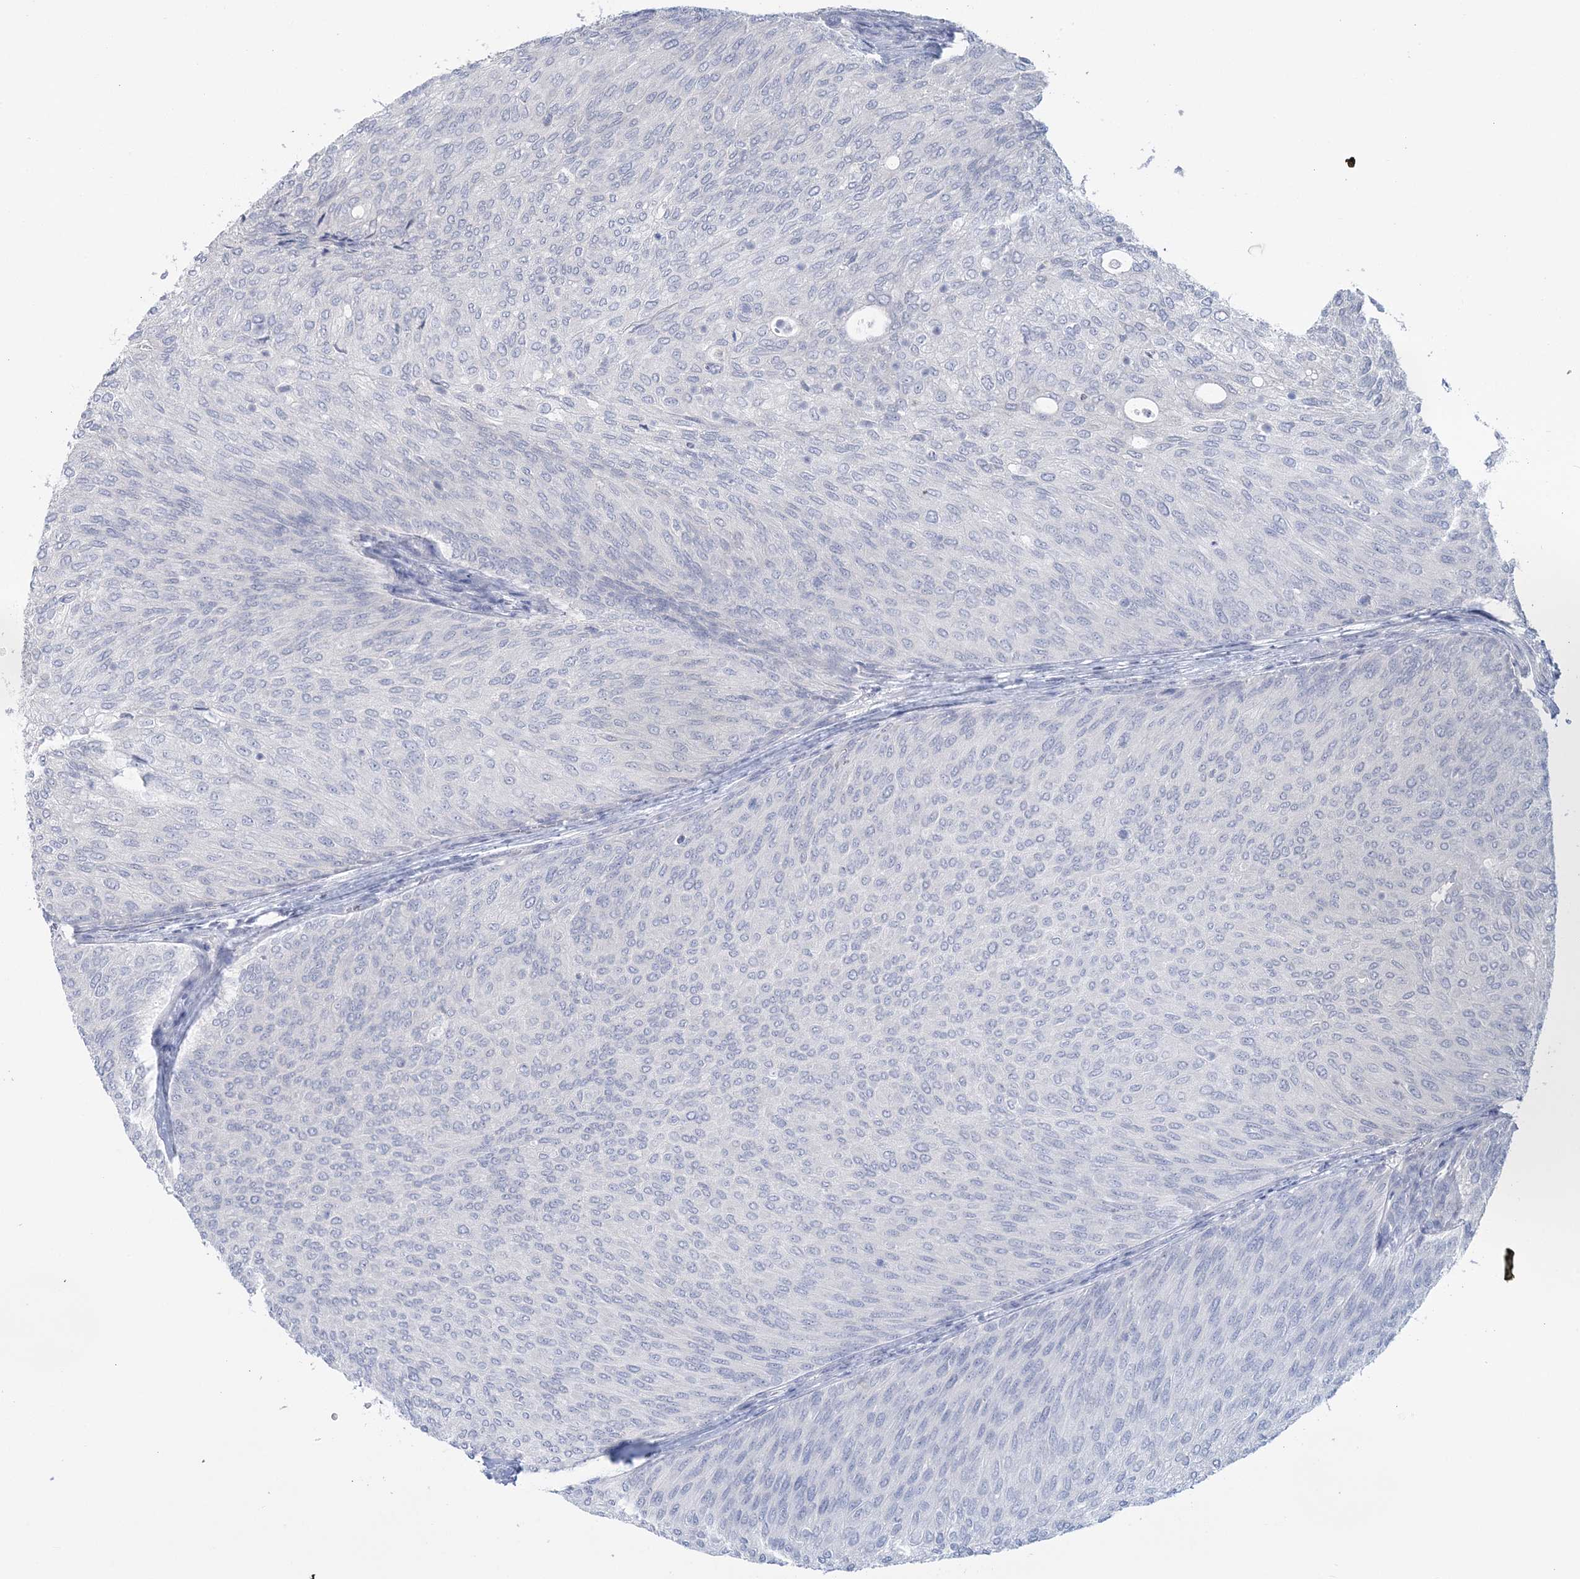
{"staining": {"intensity": "negative", "quantity": "none", "location": "none"}, "tissue": "urothelial cancer", "cell_type": "Tumor cells", "image_type": "cancer", "snomed": [{"axis": "morphology", "description": "Urothelial carcinoma, Low grade"}, {"axis": "topography", "description": "Urinary bladder"}], "caption": "A high-resolution photomicrograph shows IHC staining of urothelial cancer, which exhibits no significant staining in tumor cells.", "gene": "CYP3A4", "patient": {"sex": "female", "age": 79}}